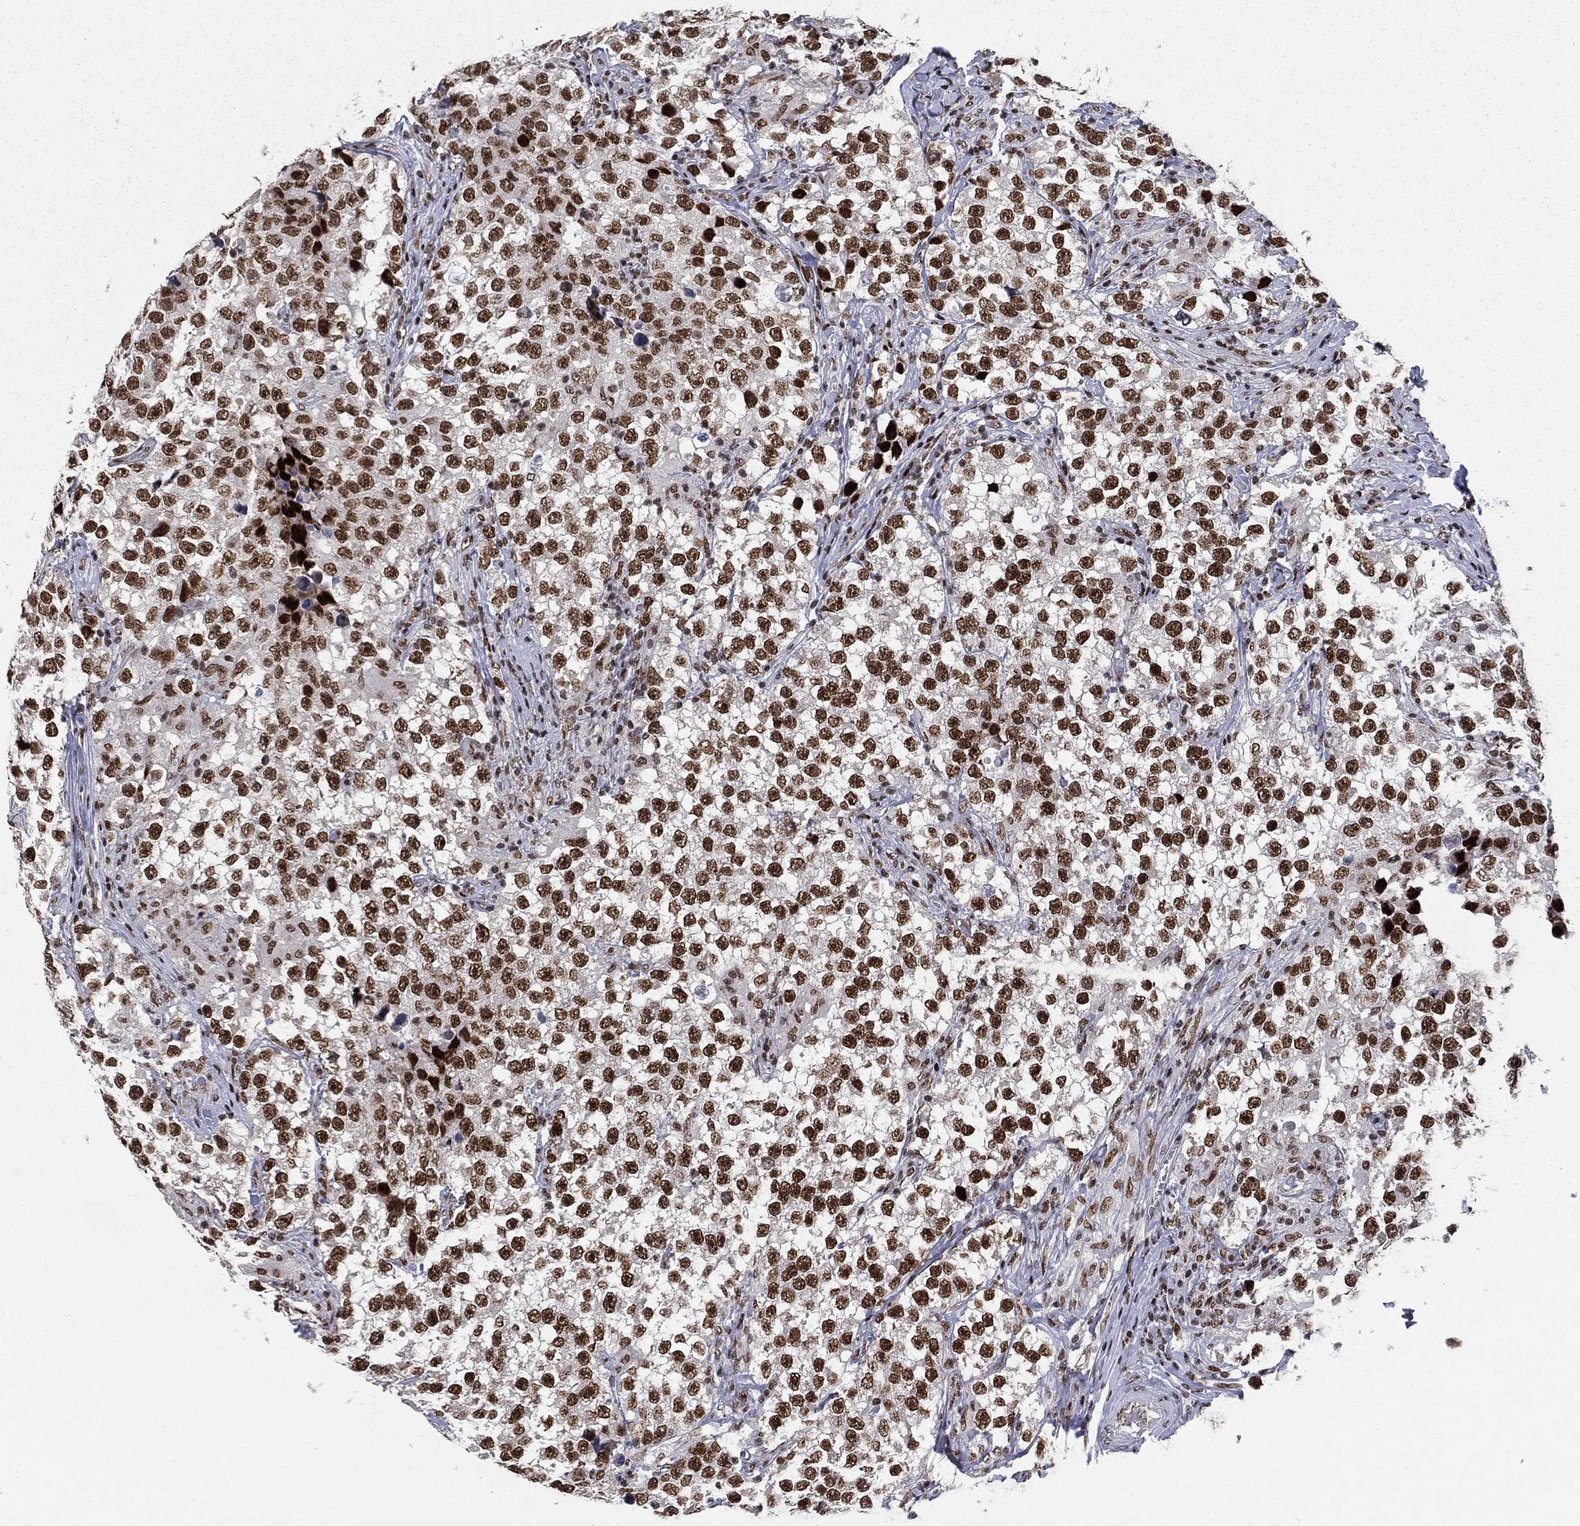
{"staining": {"intensity": "strong", "quantity": ">75%", "location": "nuclear"}, "tissue": "testis cancer", "cell_type": "Tumor cells", "image_type": "cancer", "snomed": [{"axis": "morphology", "description": "Seminoma, NOS"}, {"axis": "topography", "description": "Testis"}], "caption": "Protein expression analysis of human testis cancer reveals strong nuclear expression in approximately >75% of tumor cells.", "gene": "RTF1", "patient": {"sex": "male", "age": 46}}